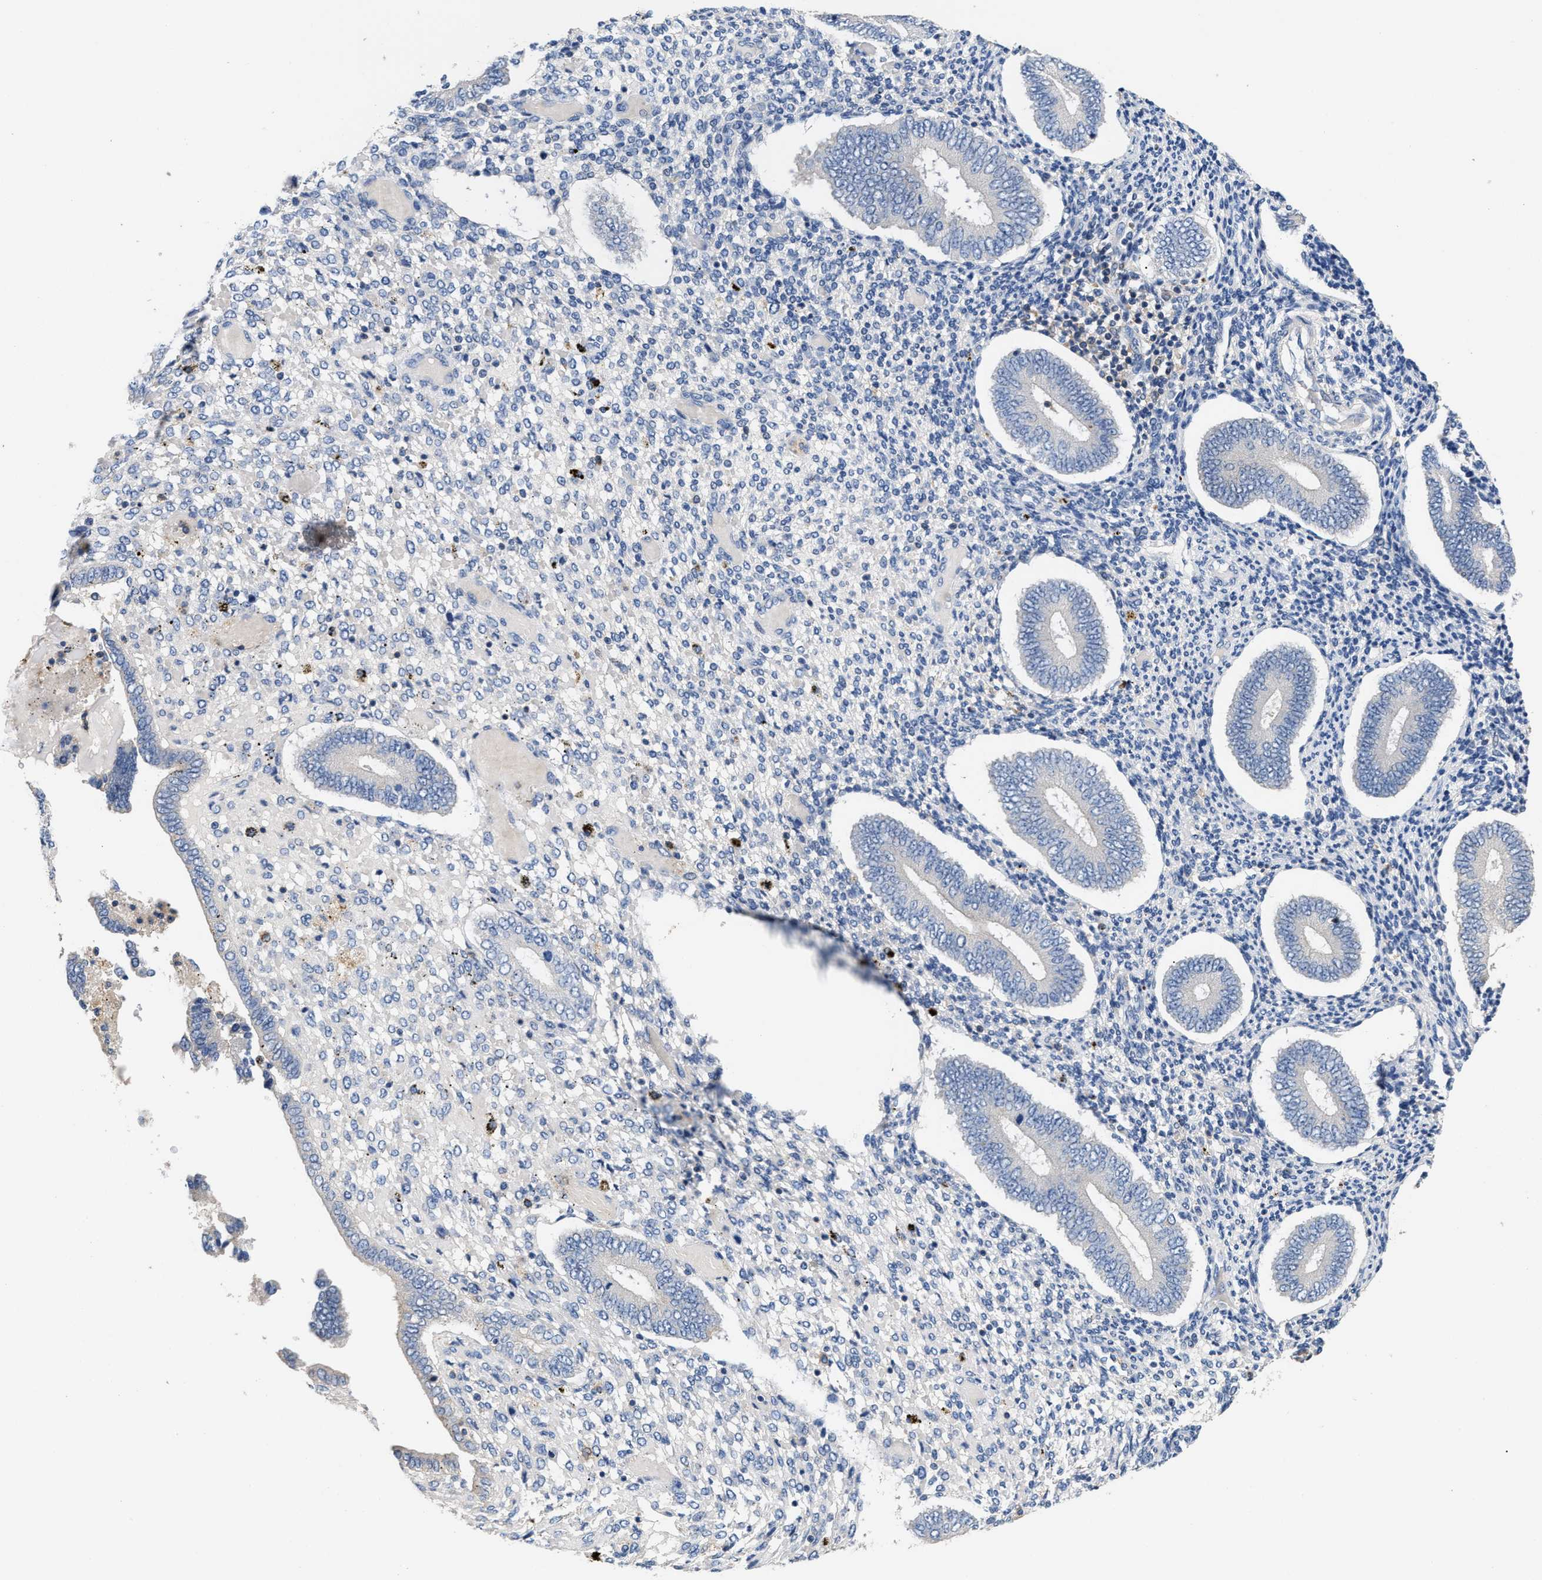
{"staining": {"intensity": "negative", "quantity": "none", "location": "none"}, "tissue": "endometrium", "cell_type": "Cells in endometrial stroma", "image_type": "normal", "snomed": [{"axis": "morphology", "description": "Normal tissue, NOS"}, {"axis": "topography", "description": "Endometrium"}], "caption": "The micrograph exhibits no staining of cells in endometrial stroma in unremarkable endometrium. The staining was performed using DAB to visualize the protein expression in brown, while the nuclei were stained in blue with hematoxylin (Magnification: 20x).", "gene": "CCDC171", "patient": {"sex": "female", "age": 42}}